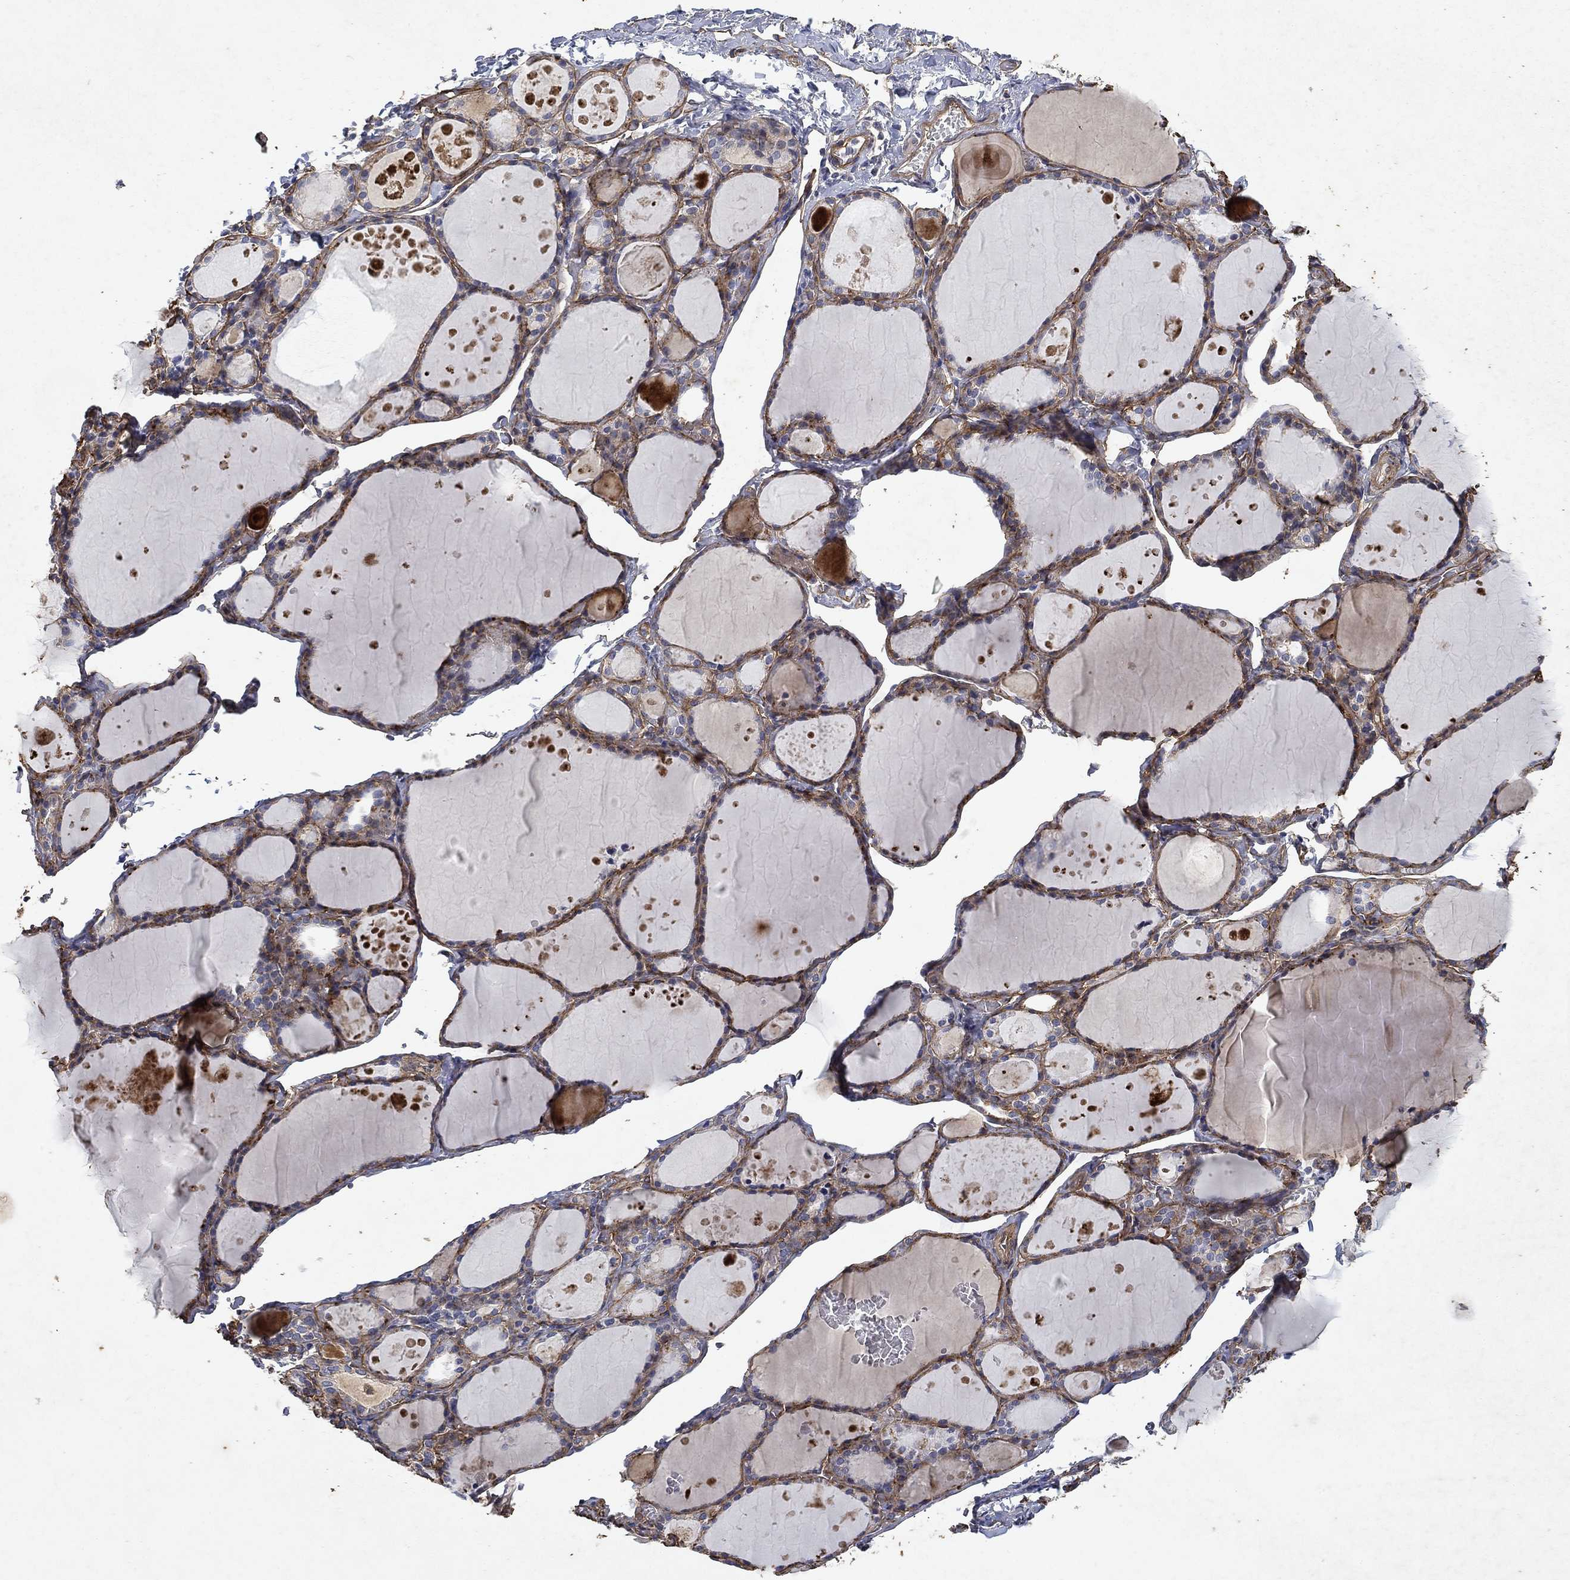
{"staining": {"intensity": "weak", "quantity": ">75%", "location": "cytoplasmic/membranous"}, "tissue": "thyroid gland", "cell_type": "Glandular cells", "image_type": "normal", "snomed": [{"axis": "morphology", "description": "Normal tissue, NOS"}, {"axis": "topography", "description": "Thyroid gland"}], "caption": "This histopathology image reveals IHC staining of benign thyroid gland, with low weak cytoplasmic/membranous staining in about >75% of glandular cells.", "gene": "COL4A2", "patient": {"sex": "male", "age": 68}}